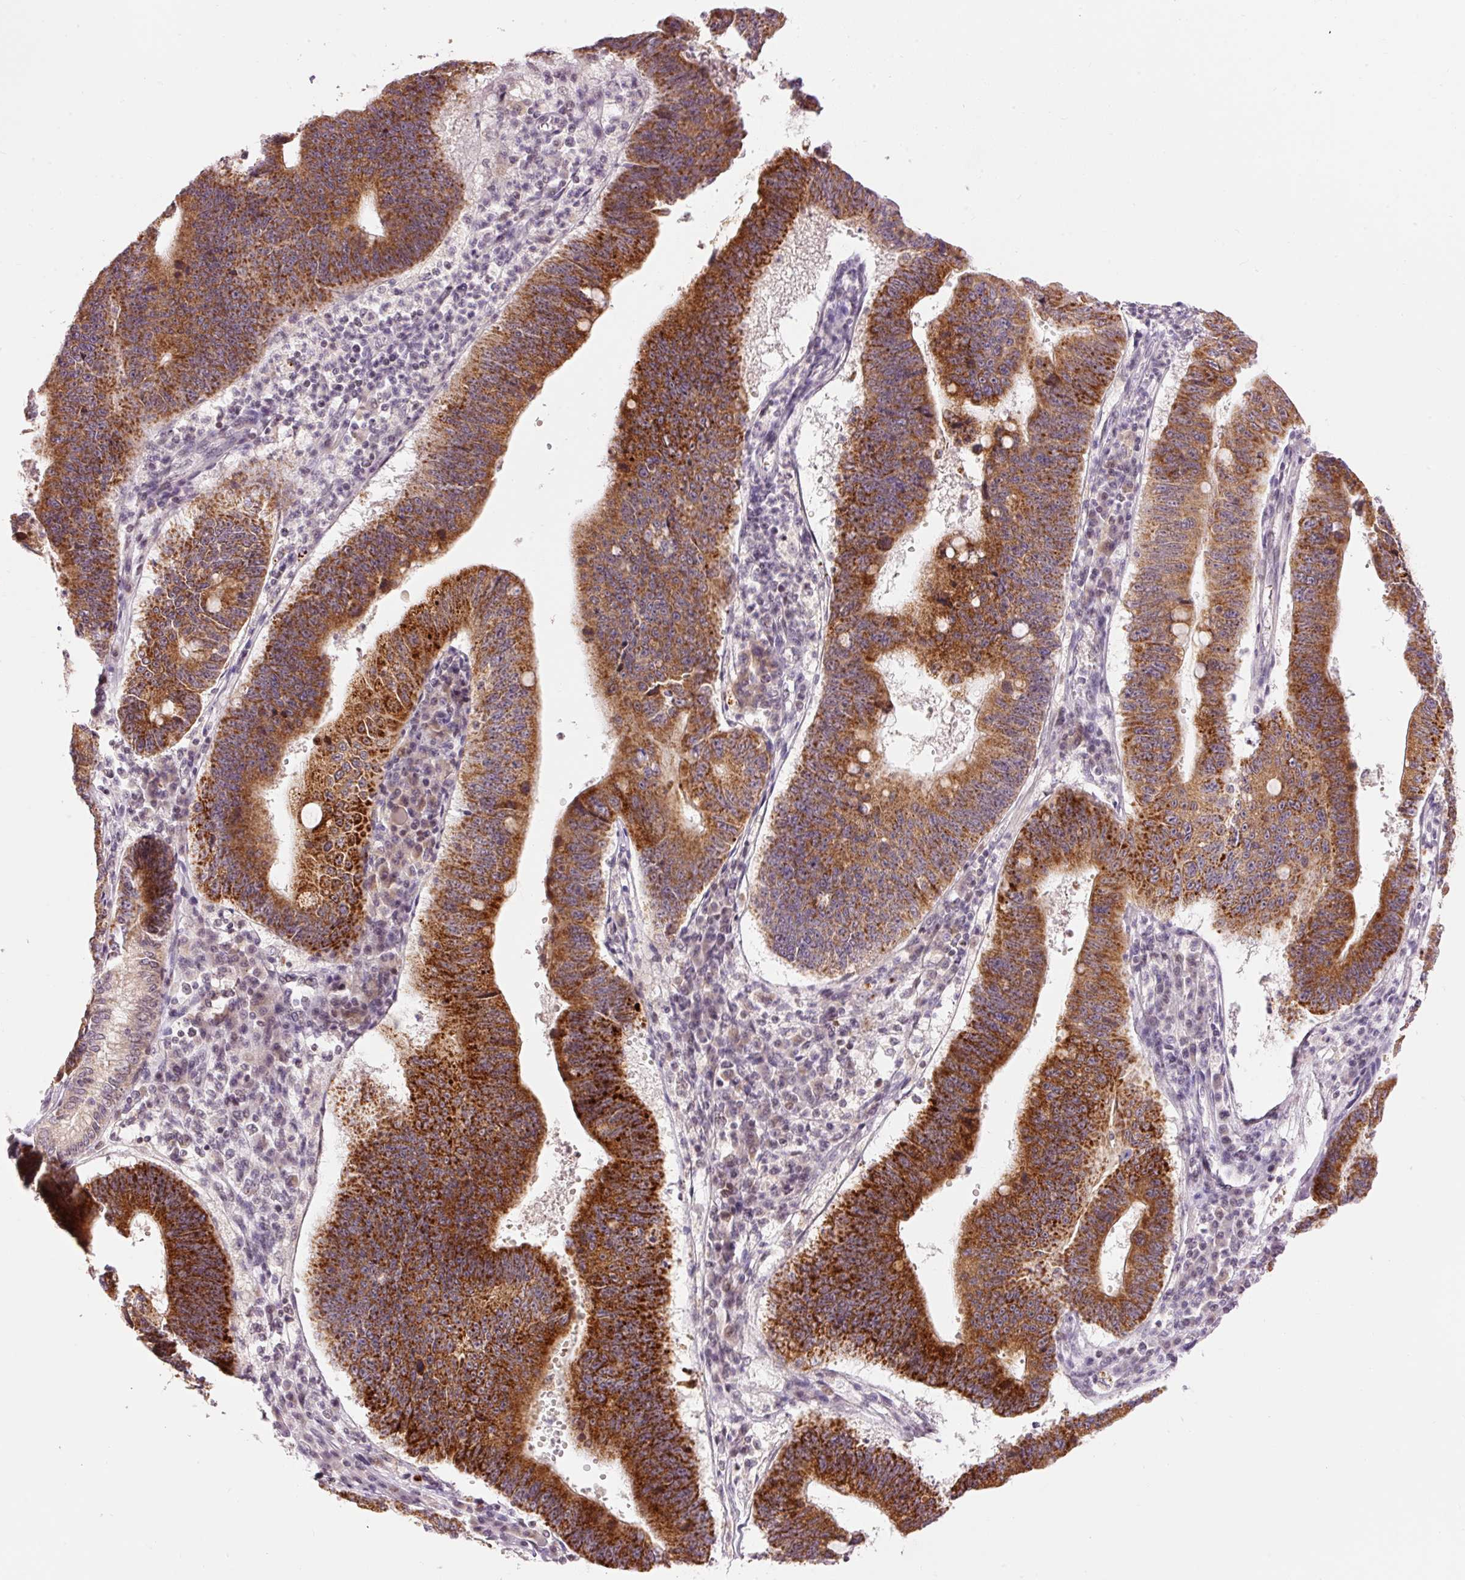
{"staining": {"intensity": "strong", "quantity": ">75%", "location": "cytoplasmic/membranous"}, "tissue": "stomach cancer", "cell_type": "Tumor cells", "image_type": "cancer", "snomed": [{"axis": "morphology", "description": "Adenocarcinoma, NOS"}, {"axis": "topography", "description": "Stomach"}], "caption": "Human adenocarcinoma (stomach) stained for a protein (brown) exhibits strong cytoplasmic/membranous positive expression in about >75% of tumor cells.", "gene": "ABHD11", "patient": {"sex": "male", "age": 59}}